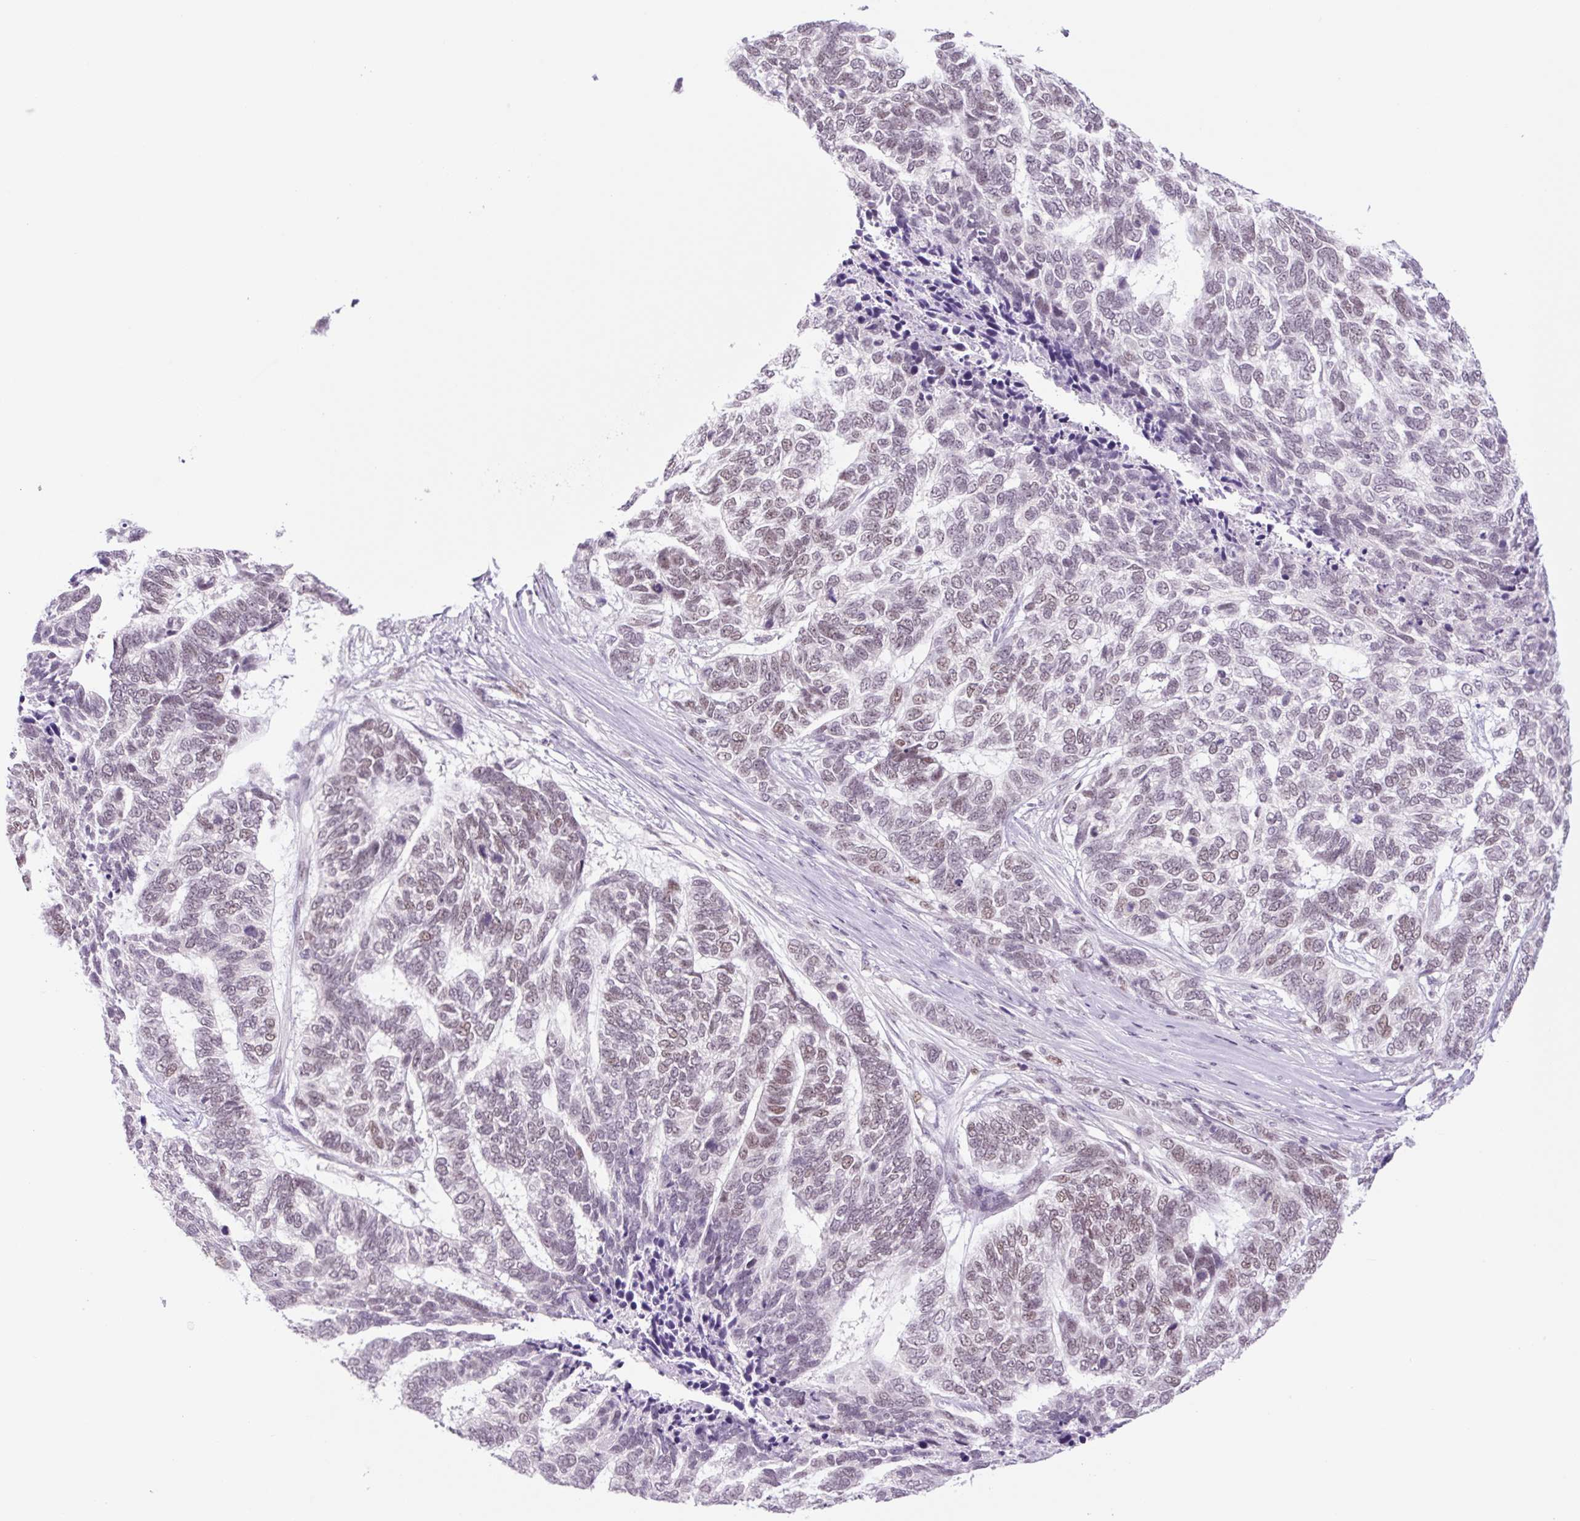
{"staining": {"intensity": "moderate", "quantity": "<25%", "location": "nuclear"}, "tissue": "skin cancer", "cell_type": "Tumor cells", "image_type": "cancer", "snomed": [{"axis": "morphology", "description": "Basal cell carcinoma"}, {"axis": "topography", "description": "Skin"}], "caption": "Skin basal cell carcinoma stained with a protein marker shows moderate staining in tumor cells.", "gene": "TLE3", "patient": {"sex": "female", "age": 65}}